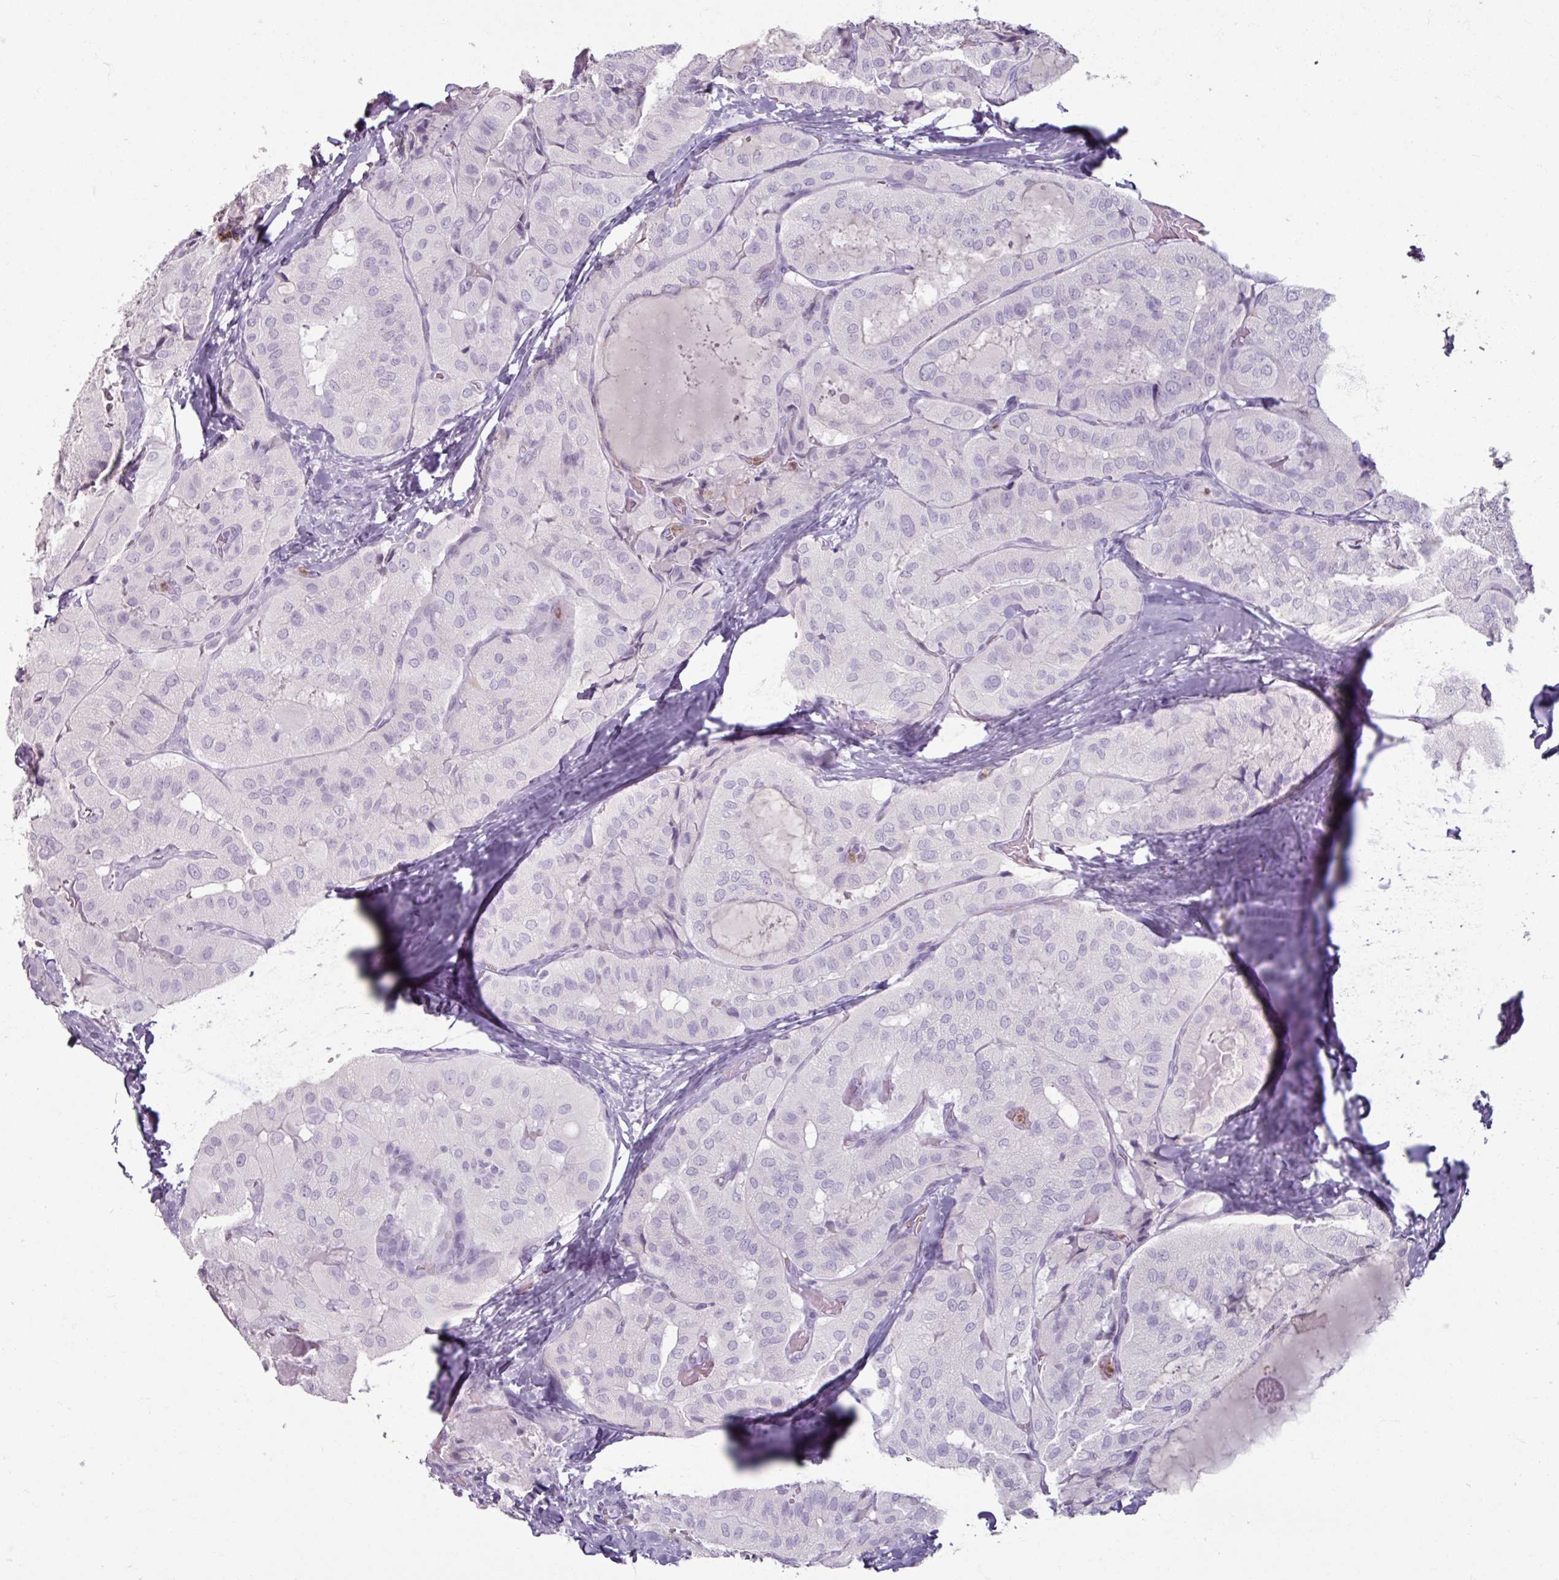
{"staining": {"intensity": "negative", "quantity": "none", "location": "none"}, "tissue": "thyroid cancer", "cell_type": "Tumor cells", "image_type": "cancer", "snomed": [{"axis": "morphology", "description": "Normal tissue, NOS"}, {"axis": "morphology", "description": "Papillary adenocarcinoma, NOS"}, {"axis": "topography", "description": "Thyroid gland"}], "caption": "Immunohistochemistry photomicrograph of thyroid papillary adenocarcinoma stained for a protein (brown), which displays no expression in tumor cells. (DAB (3,3'-diaminobenzidine) IHC, high magnification).", "gene": "ARG1", "patient": {"sex": "female", "age": 59}}